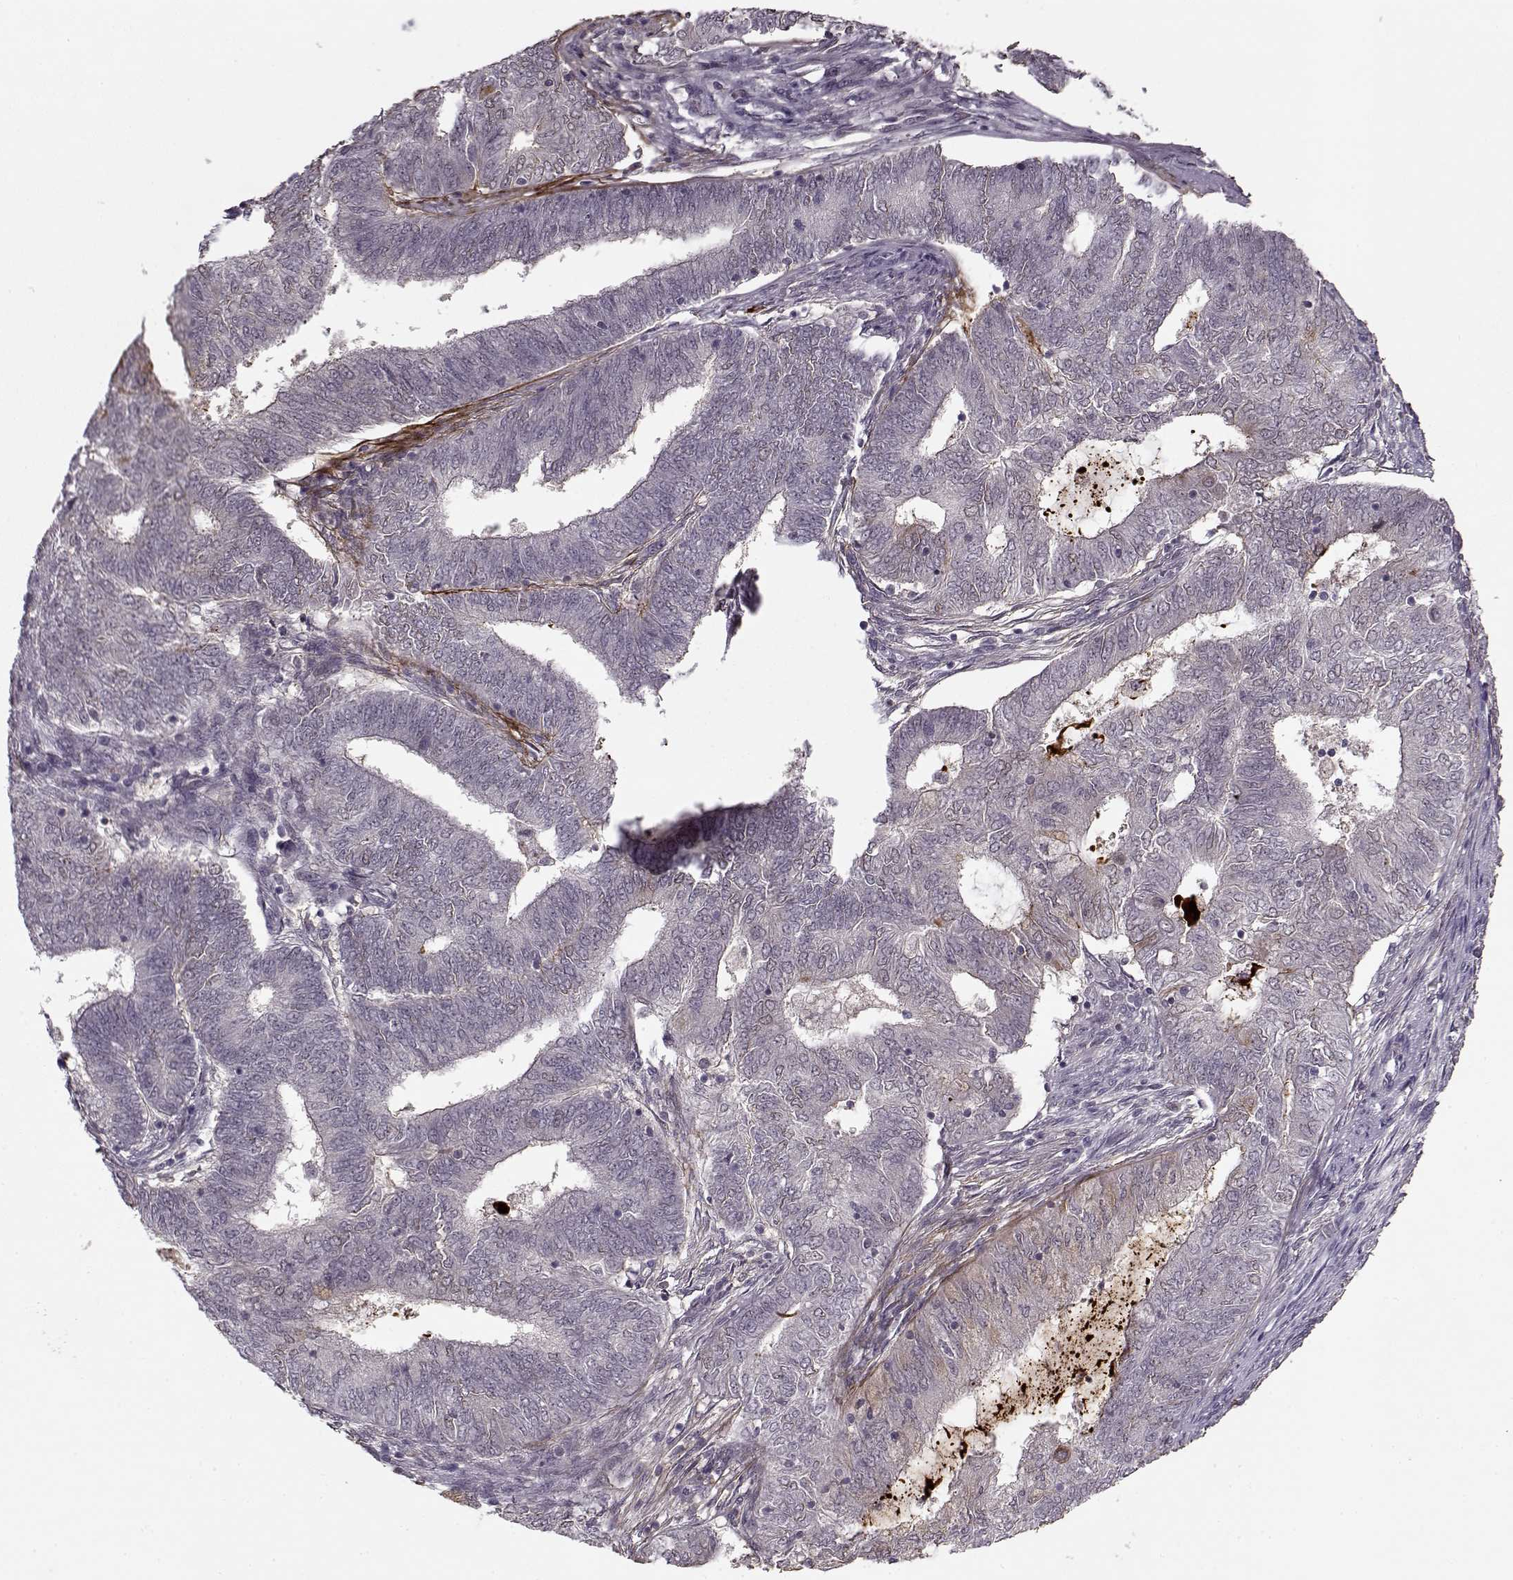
{"staining": {"intensity": "negative", "quantity": "none", "location": "none"}, "tissue": "endometrial cancer", "cell_type": "Tumor cells", "image_type": "cancer", "snomed": [{"axis": "morphology", "description": "Adenocarcinoma, NOS"}, {"axis": "topography", "description": "Endometrium"}], "caption": "Tumor cells are negative for brown protein staining in endometrial adenocarcinoma.", "gene": "DENND4B", "patient": {"sex": "female", "age": 62}}